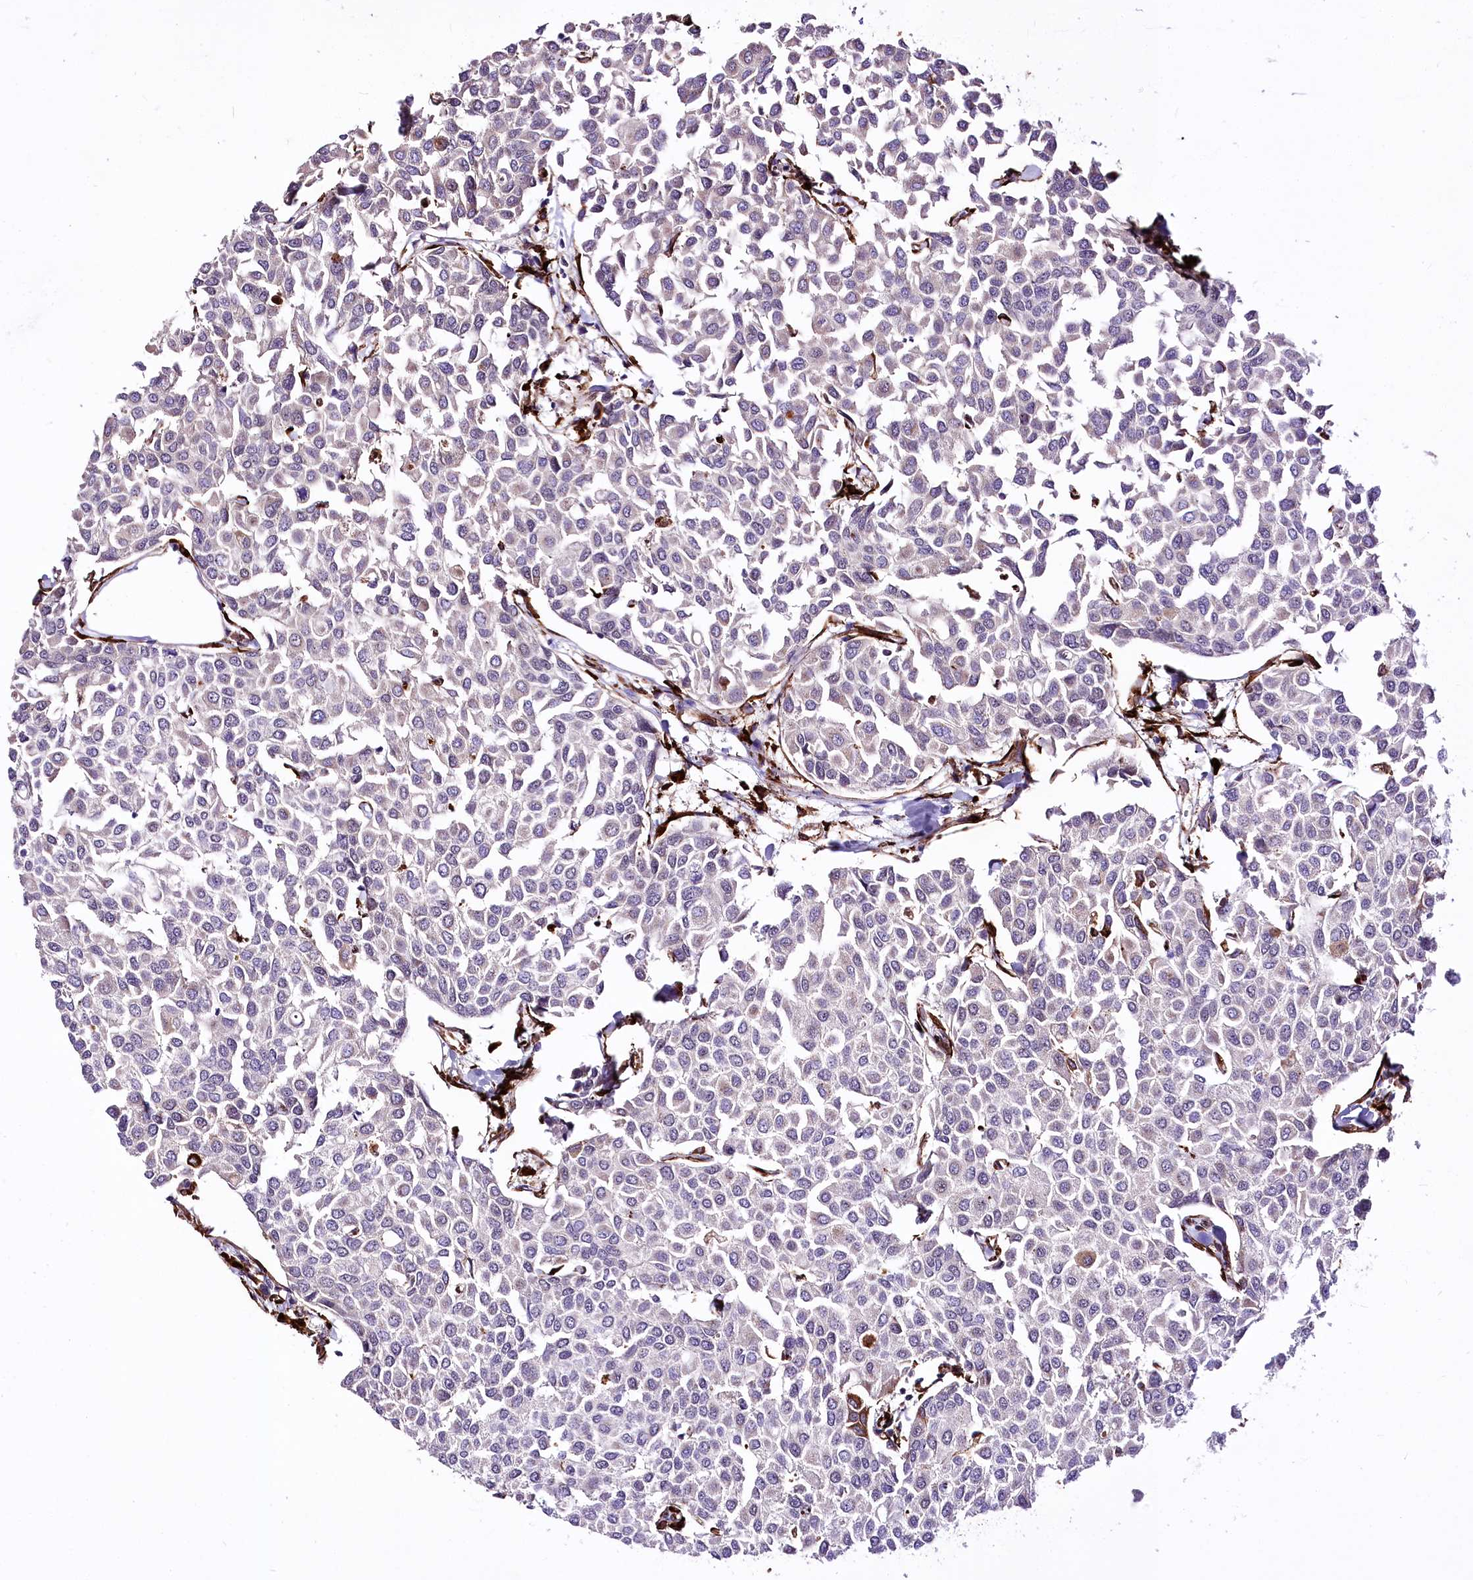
{"staining": {"intensity": "negative", "quantity": "none", "location": "none"}, "tissue": "breast cancer", "cell_type": "Tumor cells", "image_type": "cancer", "snomed": [{"axis": "morphology", "description": "Duct carcinoma"}, {"axis": "topography", "description": "Breast"}], "caption": "Immunohistochemistry (IHC) photomicrograph of breast cancer stained for a protein (brown), which exhibits no expression in tumor cells. (Stains: DAB (3,3'-diaminobenzidine) immunohistochemistry (IHC) with hematoxylin counter stain, Microscopy: brightfield microscopy at high magnification).", "gene": "WWC1", "patient": {"sex": "female", "age": 55}}